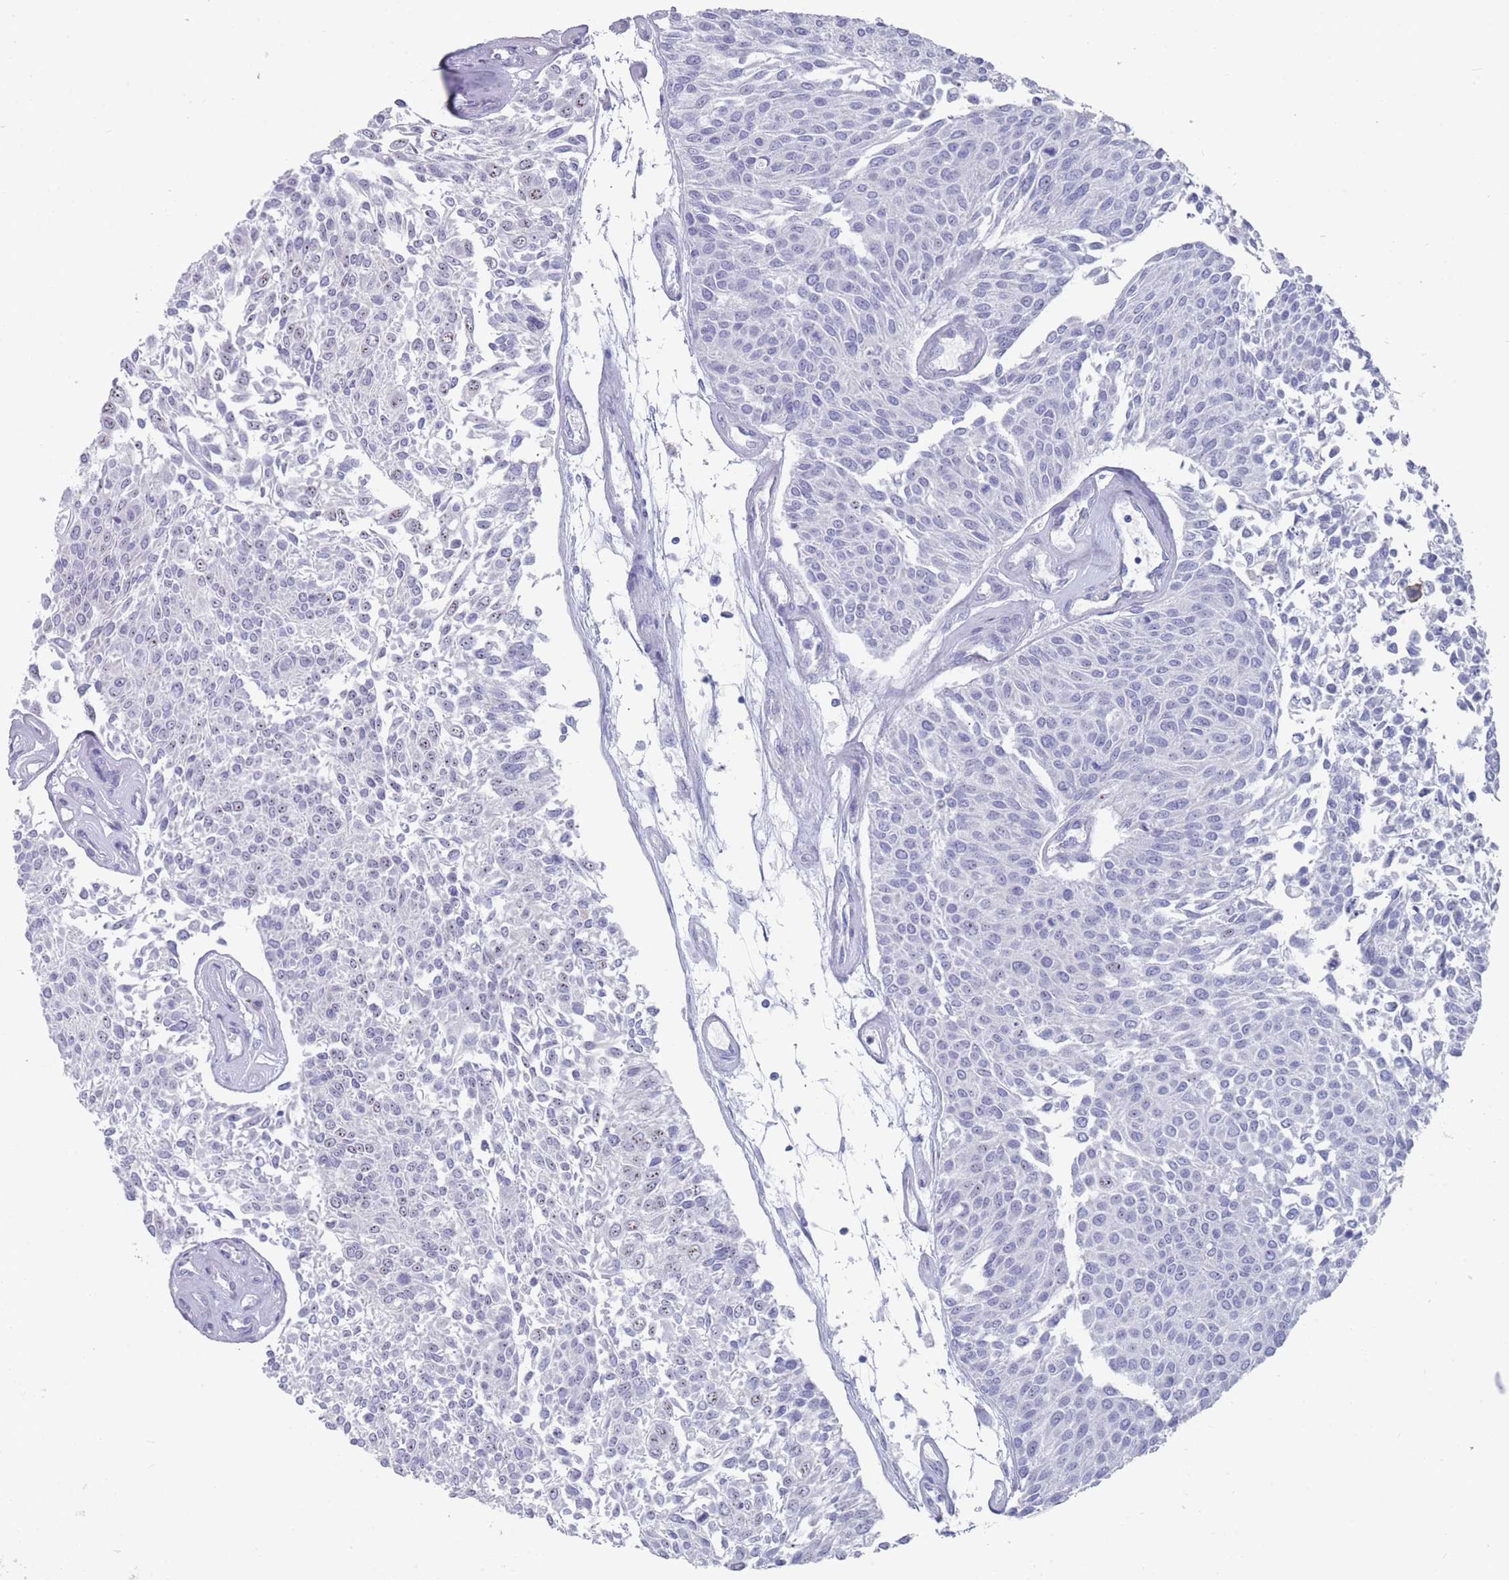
{"staining": {"intensity": "negative", "quantity": "none", "location": "none"}, "tissue": "urothelial cancer", "cell_type": "Tumor cells", "image_type": "cancer", "snomed": [{"axis": "morphology", "description": "Urothelial carcinoma, NOS"}, {"axis": "topography", "description": "Urinary bladder"}], "caption": "IHC of transitional cell carcinoma displays no expression in tumor cells.", "gene": "ST8SIA5", "patient": {"sex": "male", "age": 55}}